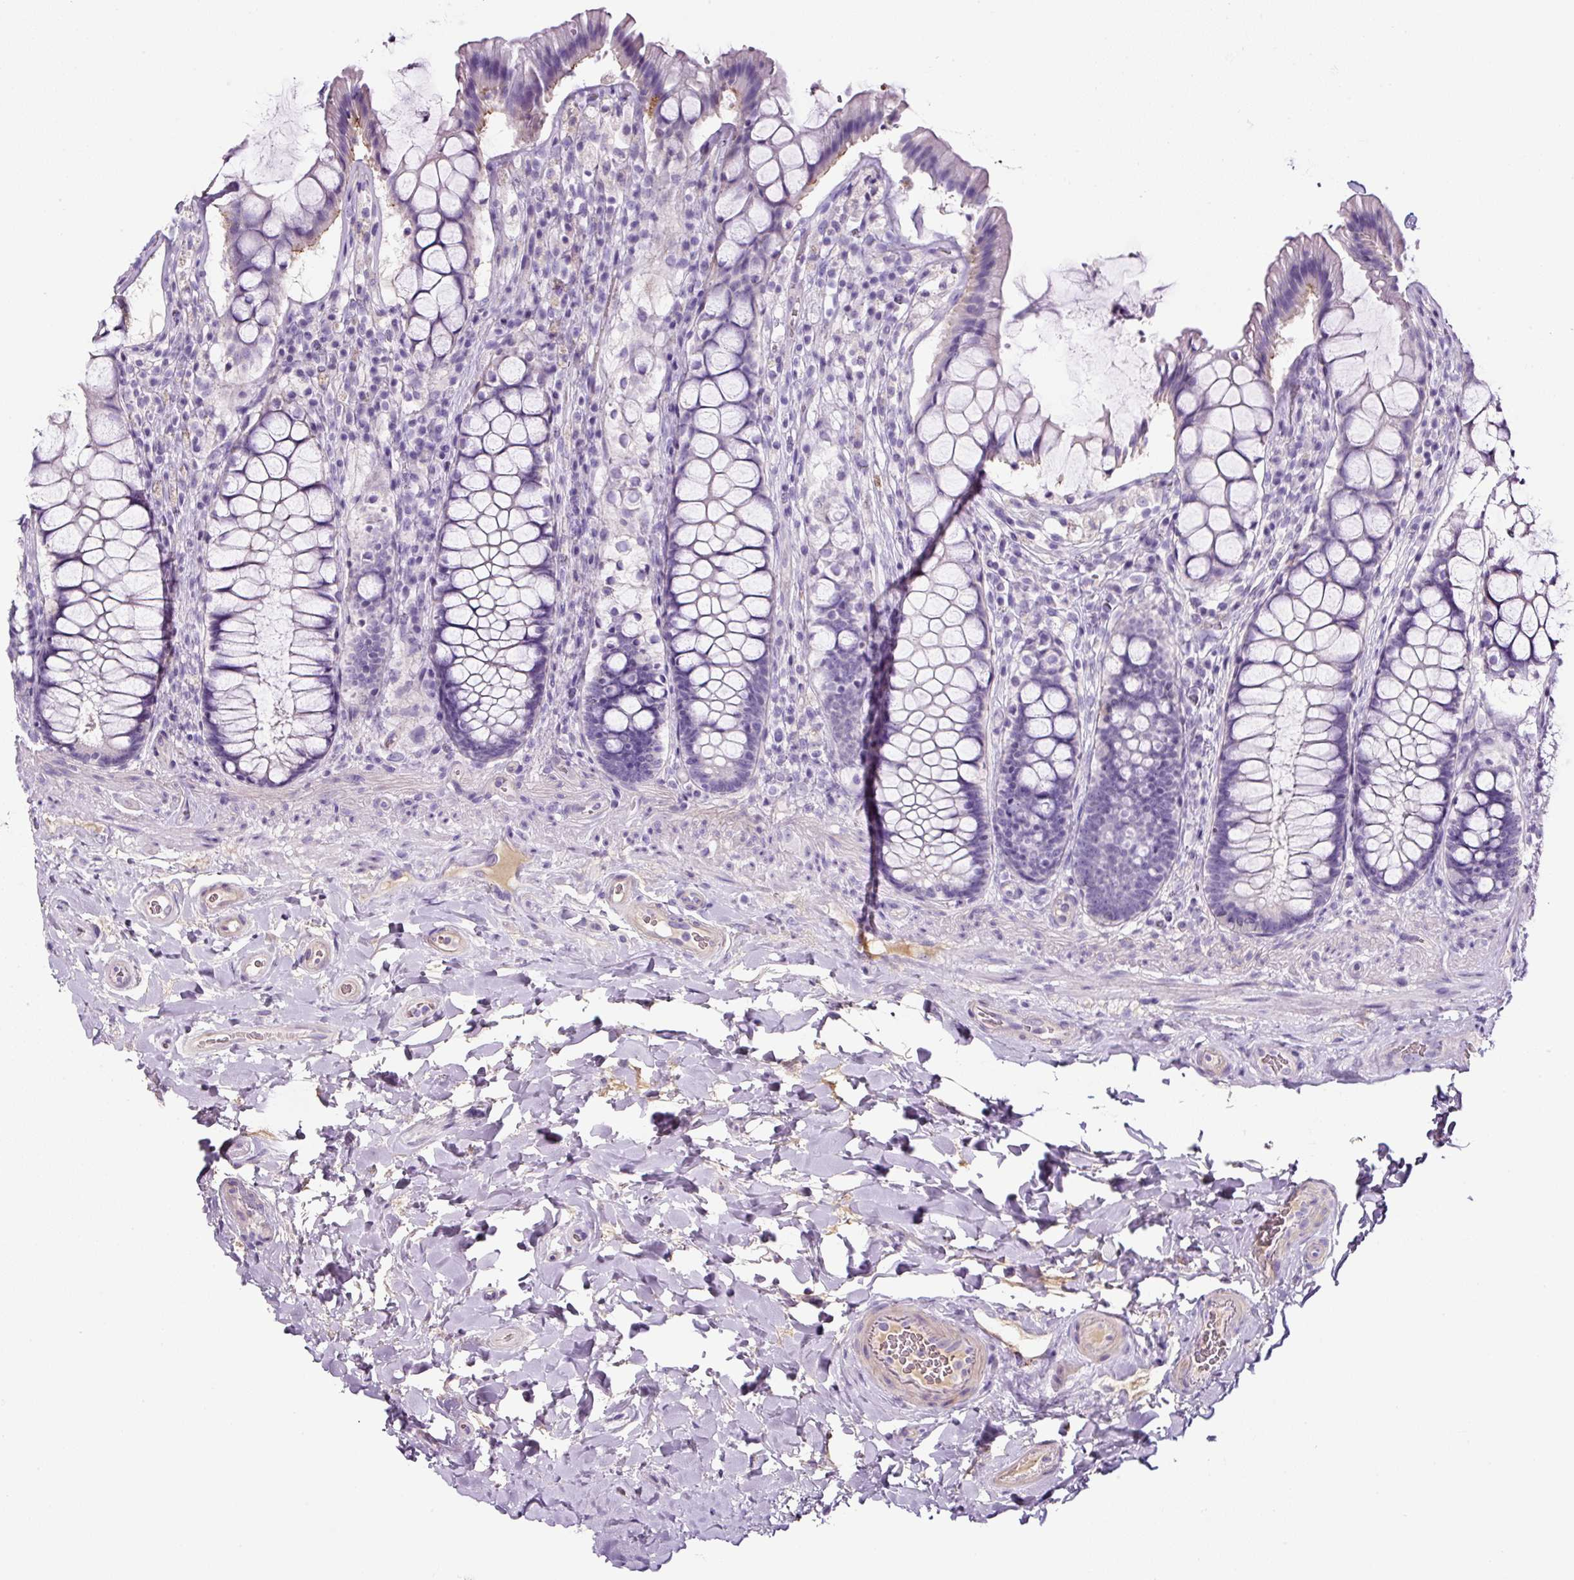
{"staining": {"intensity": "negative", "quantity": "none", "location": "none"}, "tissue": "rectum", "cell_type": "Glandular cells", "image_type": "normal", "snomed": [{"axis": "morphology", "description": "Normal tissue, NOS"}, {"axis": "topography", "description": "Rectum"}], "caption": "Immunohistochemical staining of unremarkable rectum displays no significant expression in glandular cells. (Brightfield microscopy of DAB (3,3'-diaminobenzidine) immunohistochemistry at high magnification).", "gene": "OR14A2", "patient": {"sex": "female", "age": 58}}